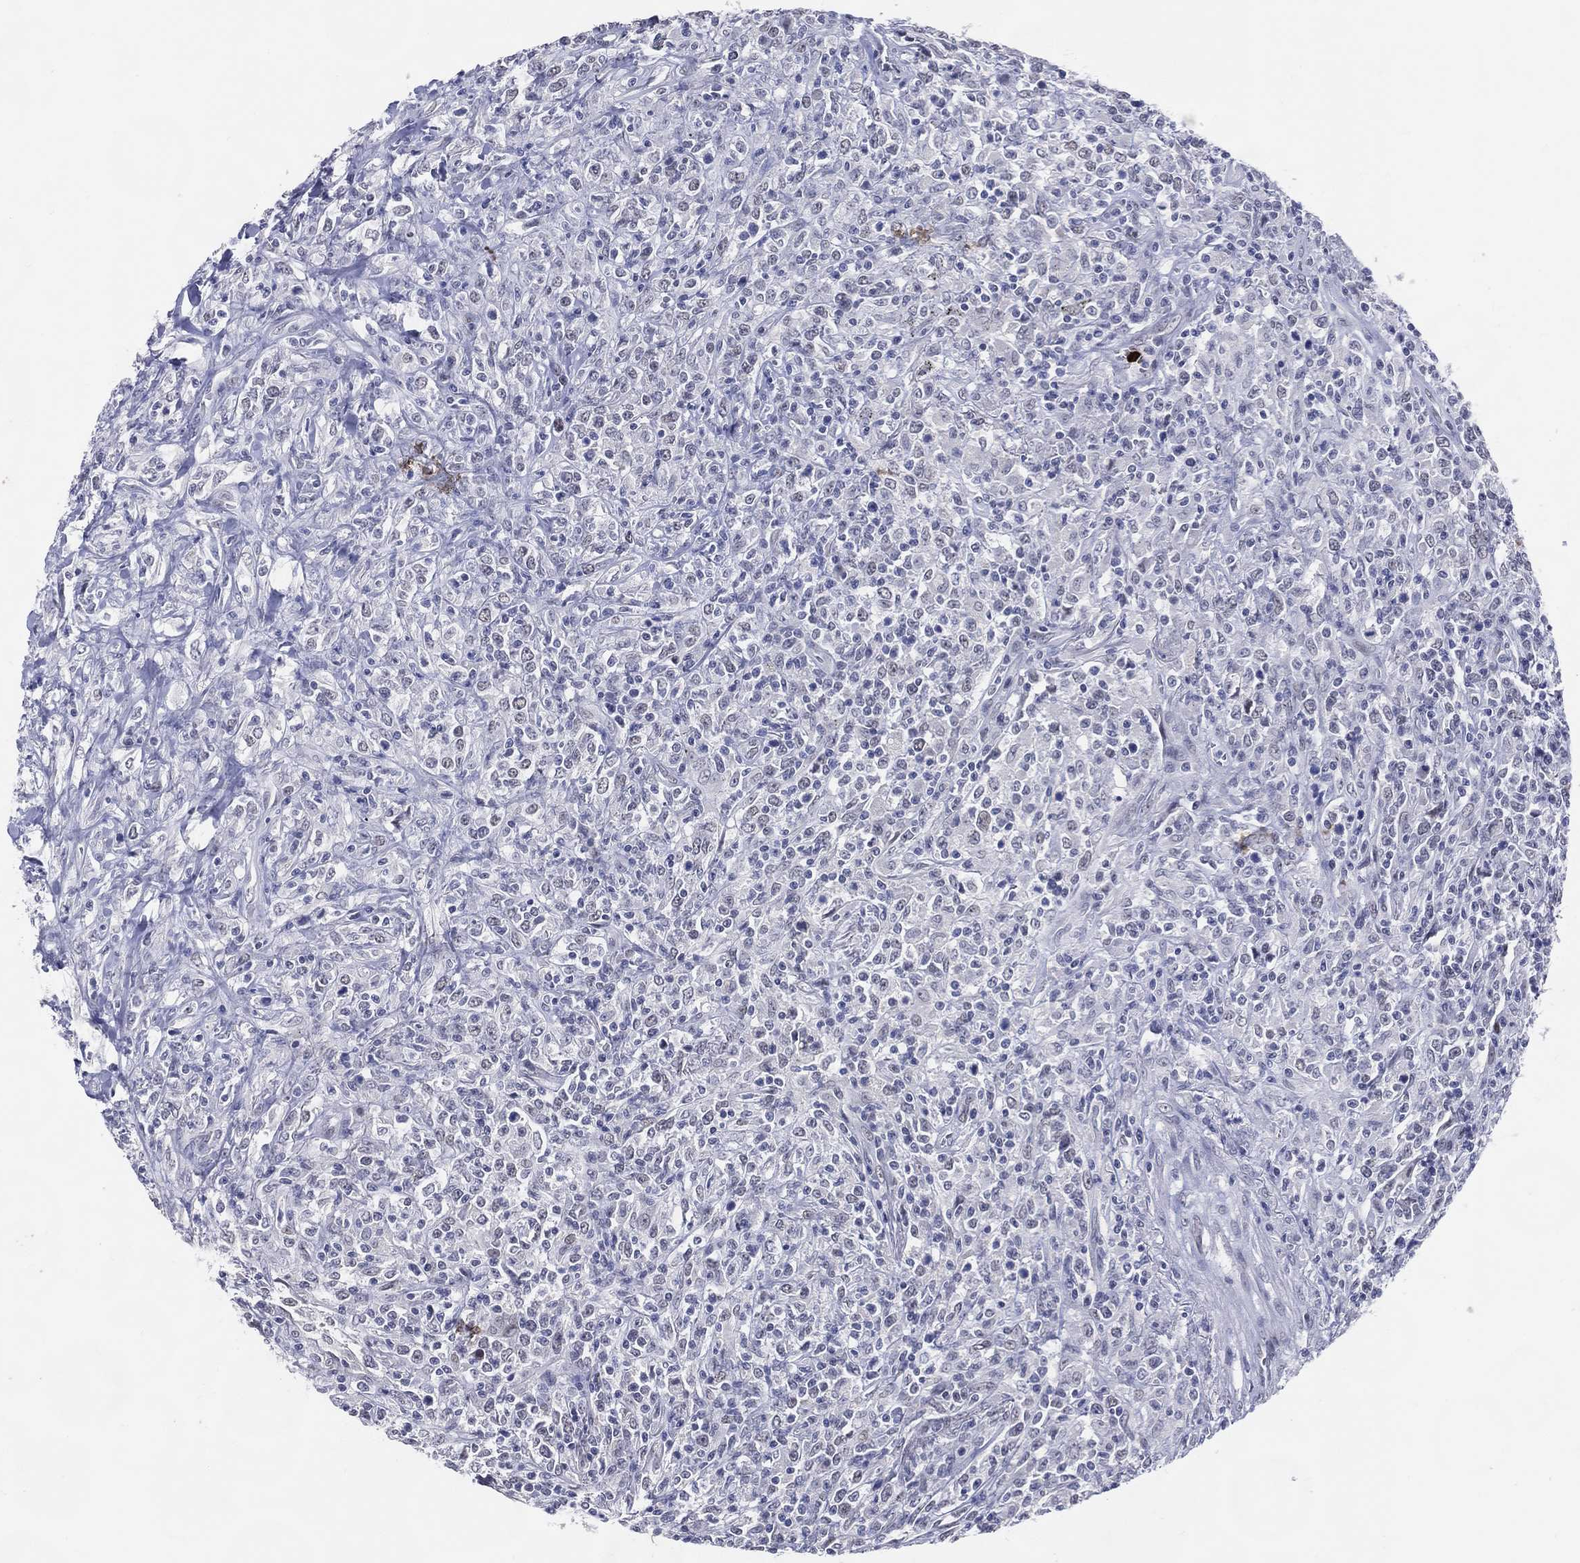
{"staining": {"intensity": "negative", "quantity": "none", "location": "none"}, "tissue": "lymphoma", "cell_type": "Tumor cells", "image_type": "cancer", "snomed": [{"axis": "morphology", "description": "Malignant lymphoma, non-Hodgkin's type, High grade"}, {"axis": "topography", "description": "Lung"}], "caption": "Lymphoma was stained to show a protein in brown. There is no significant expression in tumor cells.", "gene": "CFAP58", "patient": {"sex": "male", "age": 79}}